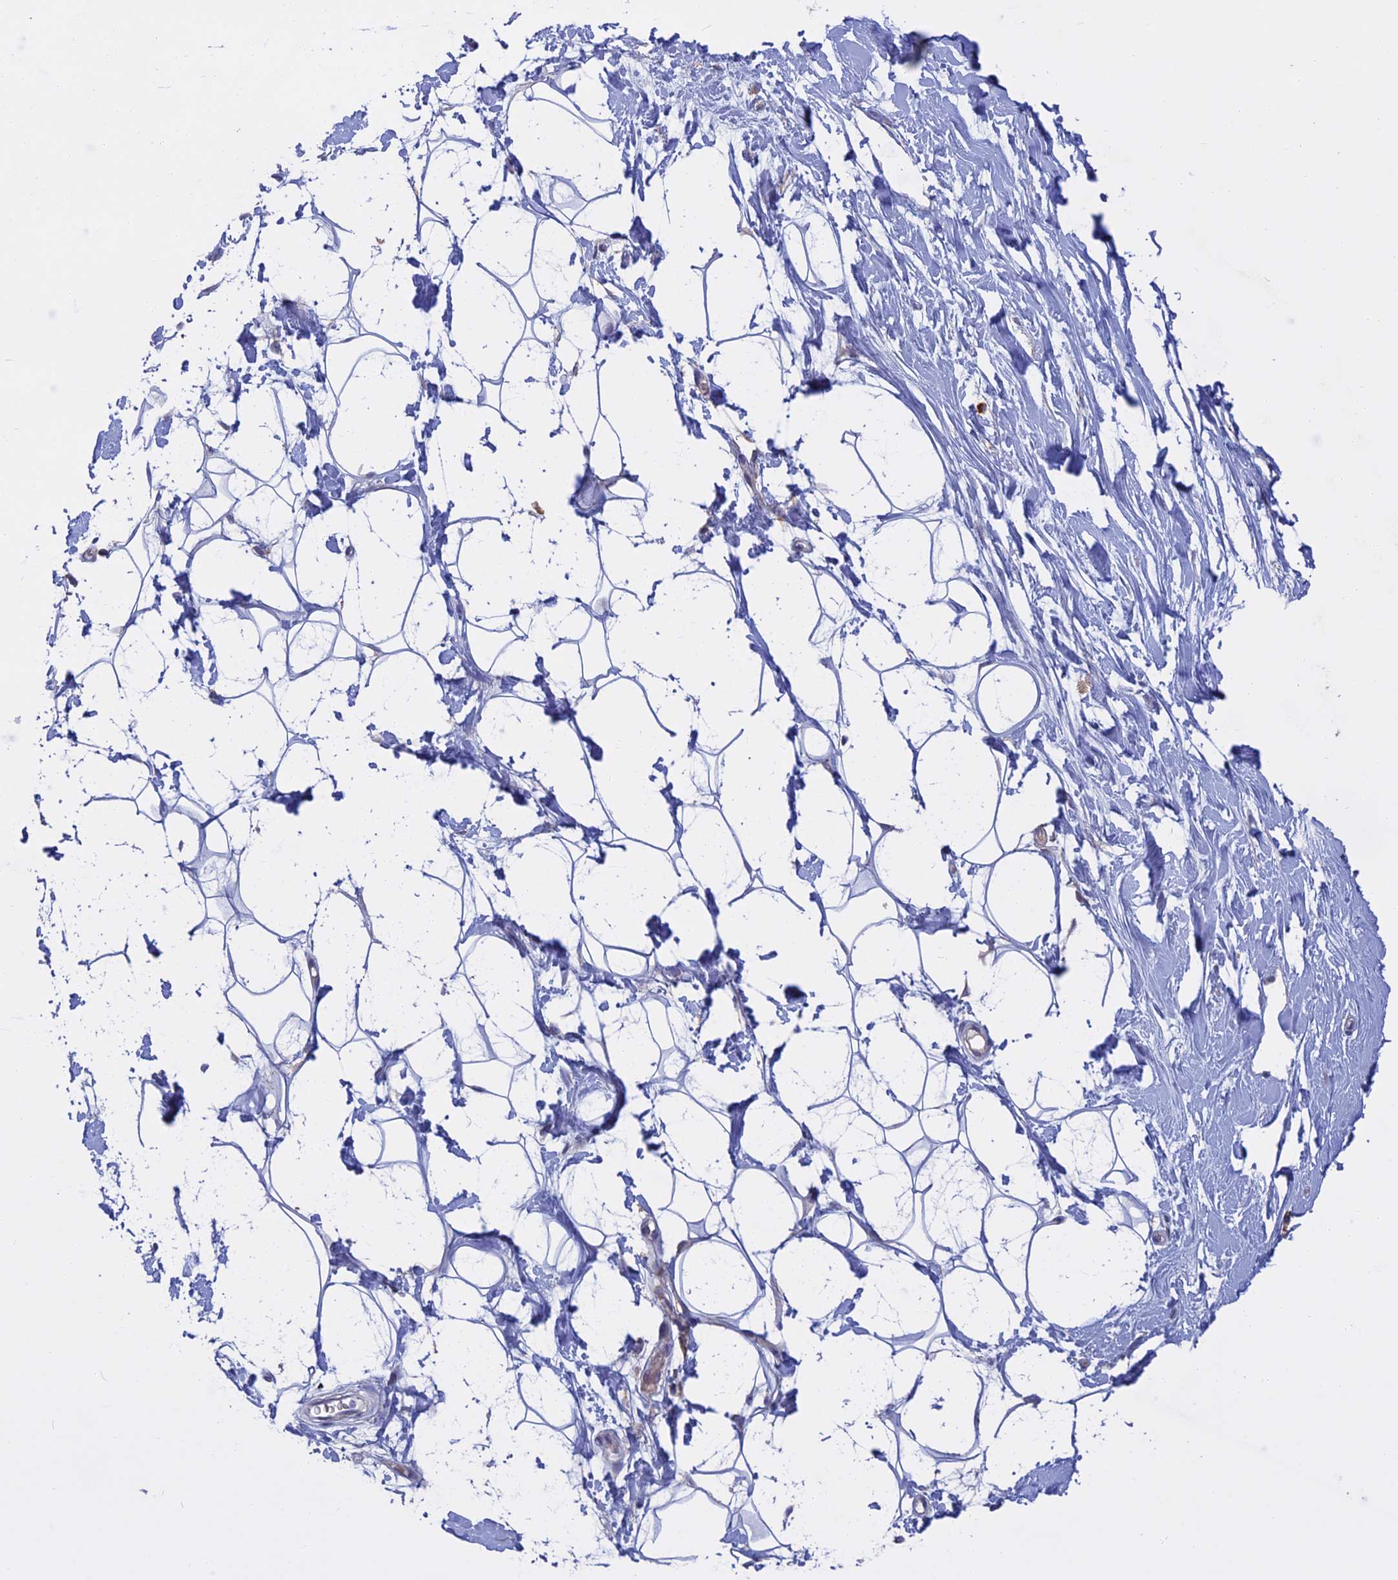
{"staining": {"intensity": "negative", "quantity": "none", "location": "none"}, "tissue": "adipose tissue", "cell_type": "Adipocytes", "image_type": "normal", "snomed": [{"axis": "morphology", "description": "Normal tissue, NOS"}, {"axis": "topography", "description": "Breast"}], "caption": "Adipose tissue was stained to show a protein in brown. There is no significant expression in adipocytes. (Stains: DAB IHC with hematoxylin counter stain, Microscopy: brightfield microscopy at high magnification).", "gene": "SLC2A6", "patient": {"sex": "female", "age": 26}}